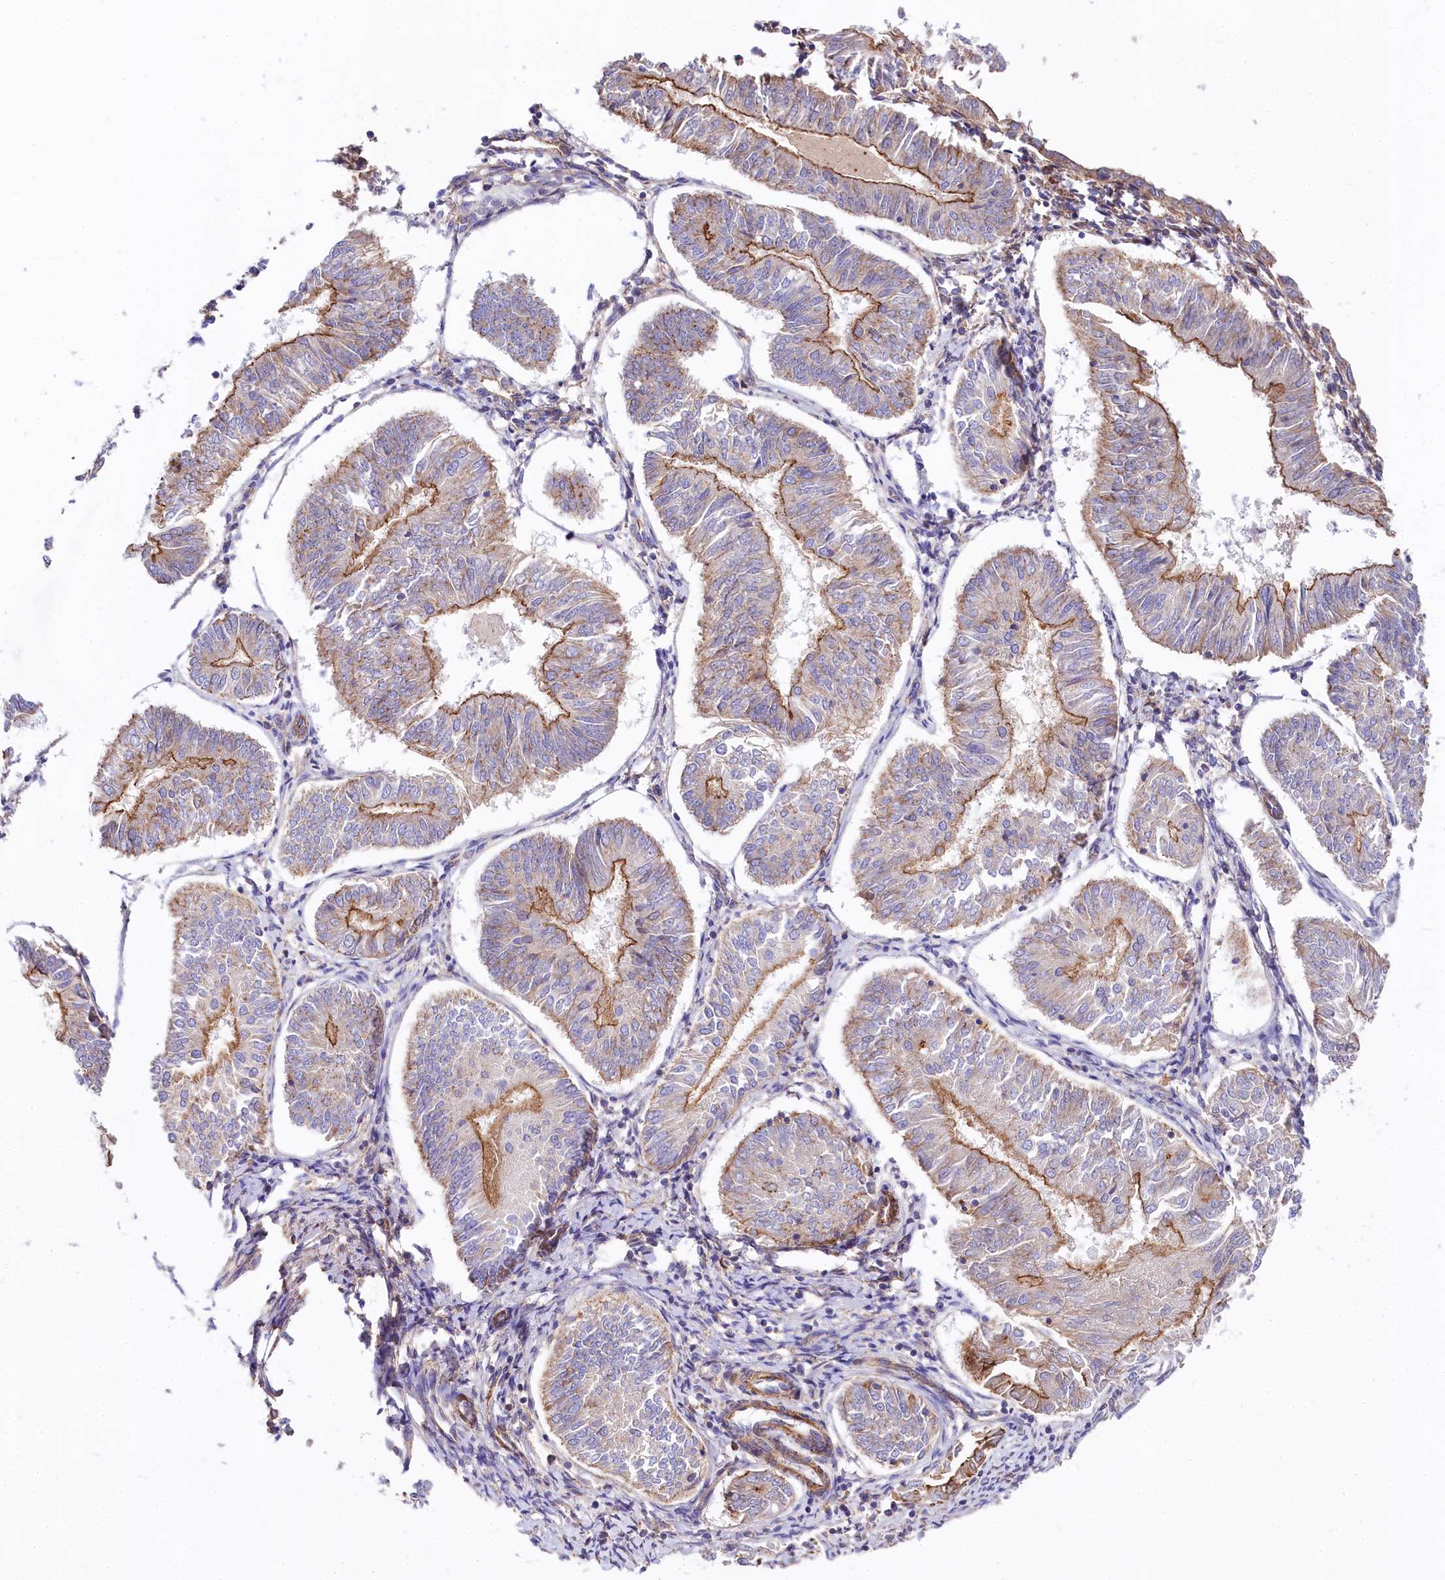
{"staining": {"intensity": "moderate", "quantity": ">75%", "location": "cytoplasmic/membranous"}, "tissue": "endometrial cancer", "cell_type": "Tumor cells", "image_type": "cancer", "snomed": [{"axis": "morphology", "description": "Adenocarcinoma, NOS"}, {"axis": "topography", "description": "Endometrium"}], "caption": "Immunohistochemistry (DAB) staining of endometrial cancer exhibits moderate cytoplasmic/membranous protein staining in approximately >75% of tumor cells.", "gene": "FCHSD2", "patient": {"sex": "female", "age": 58}}